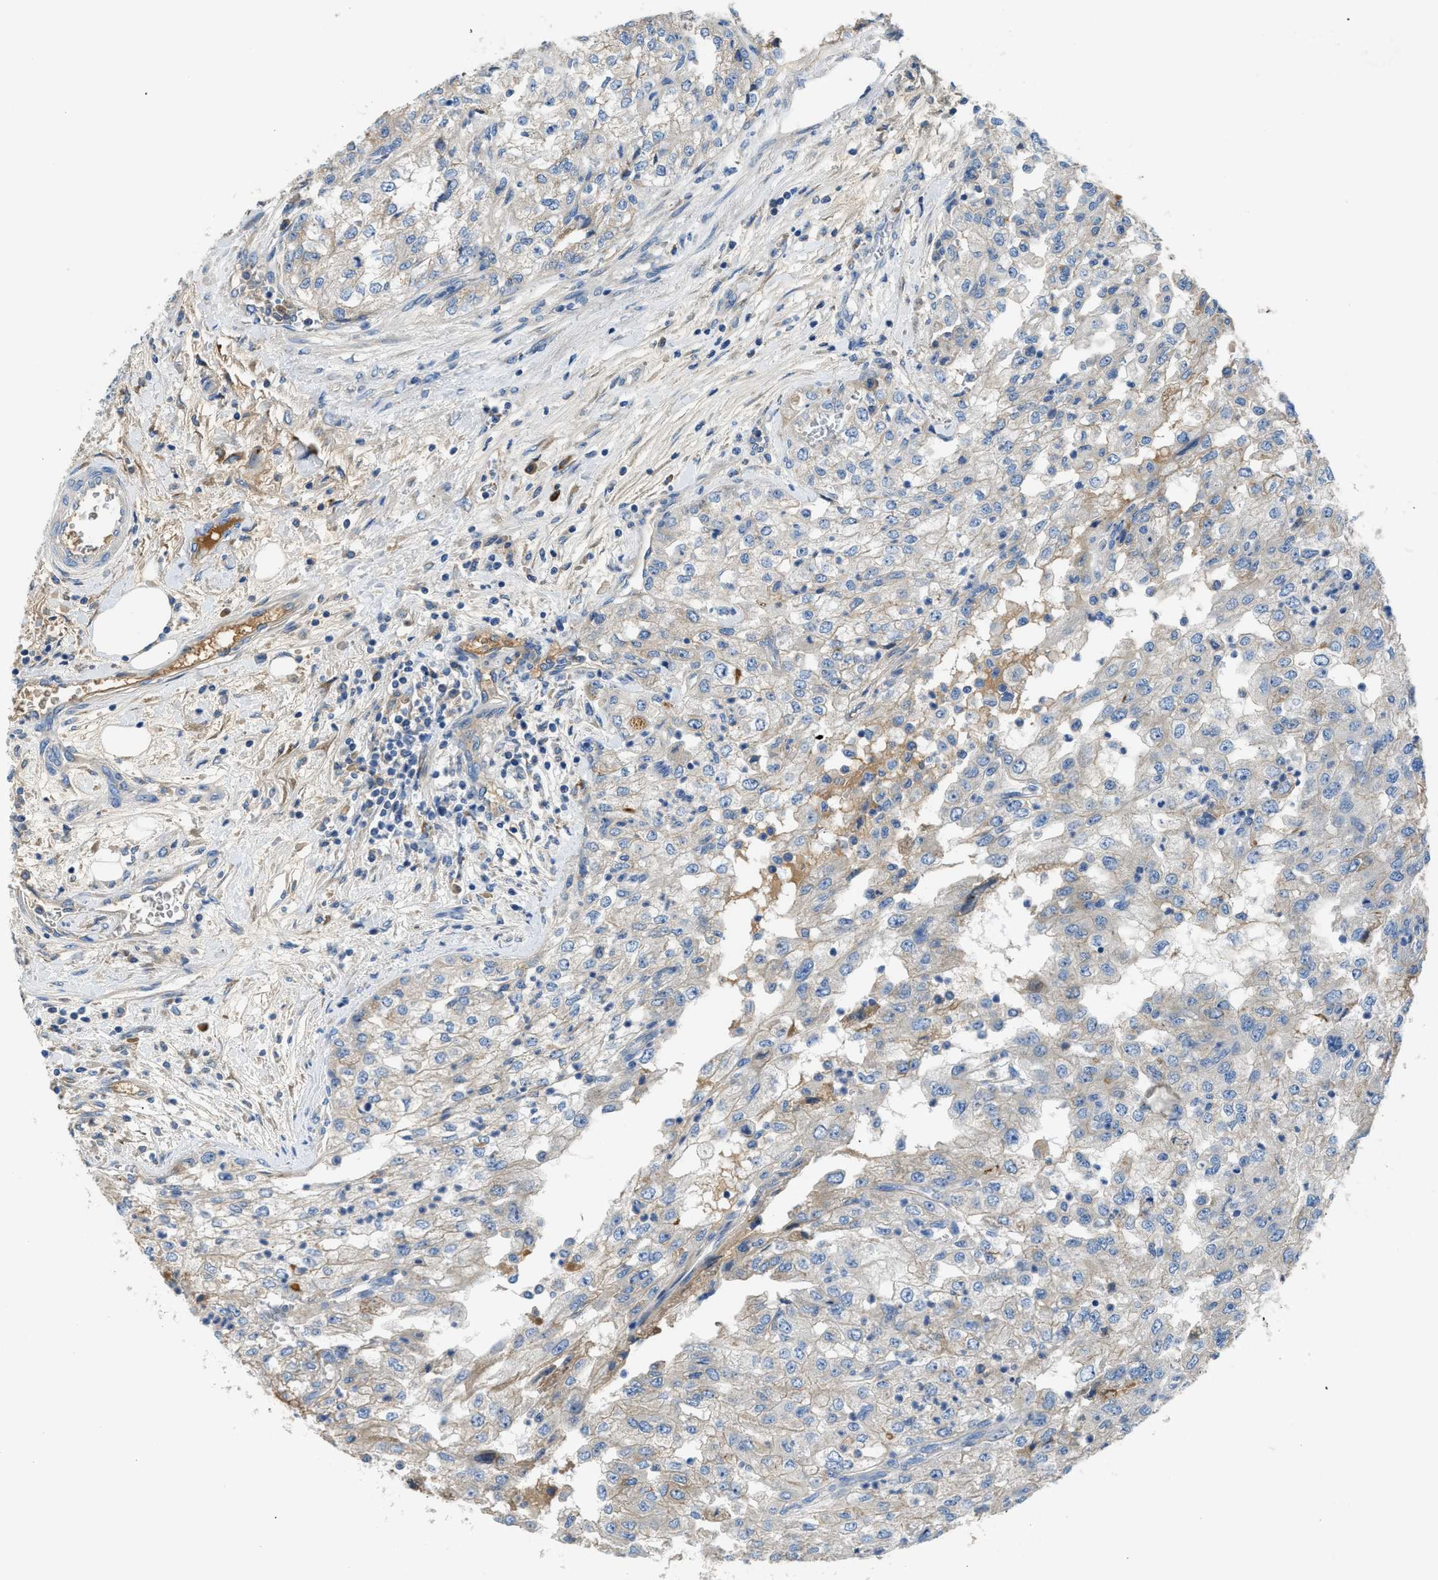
{"staining": {"intensity": "negative", "quantity": "none", "location": "none"}, "tissue": "renal cancer", "cell_type": "Tumor cells", "image_type": "cancer", "snomed": [{"axis": "morphology", "description": "Adenocarcinoma, NOS"}, {"axis": "topography", "description": "Kidney"}], "caption": "Protein analysis of renal adenocarcinoma displays no significant expression in tumor cells. The staining was performed using DAB to visualize the protein expression in brown, while the nuclei were stained in blue with hematoxylin (Magnification: 20x).", "gene": "C1S", "patient": {"sex": "female", "age": 54}}